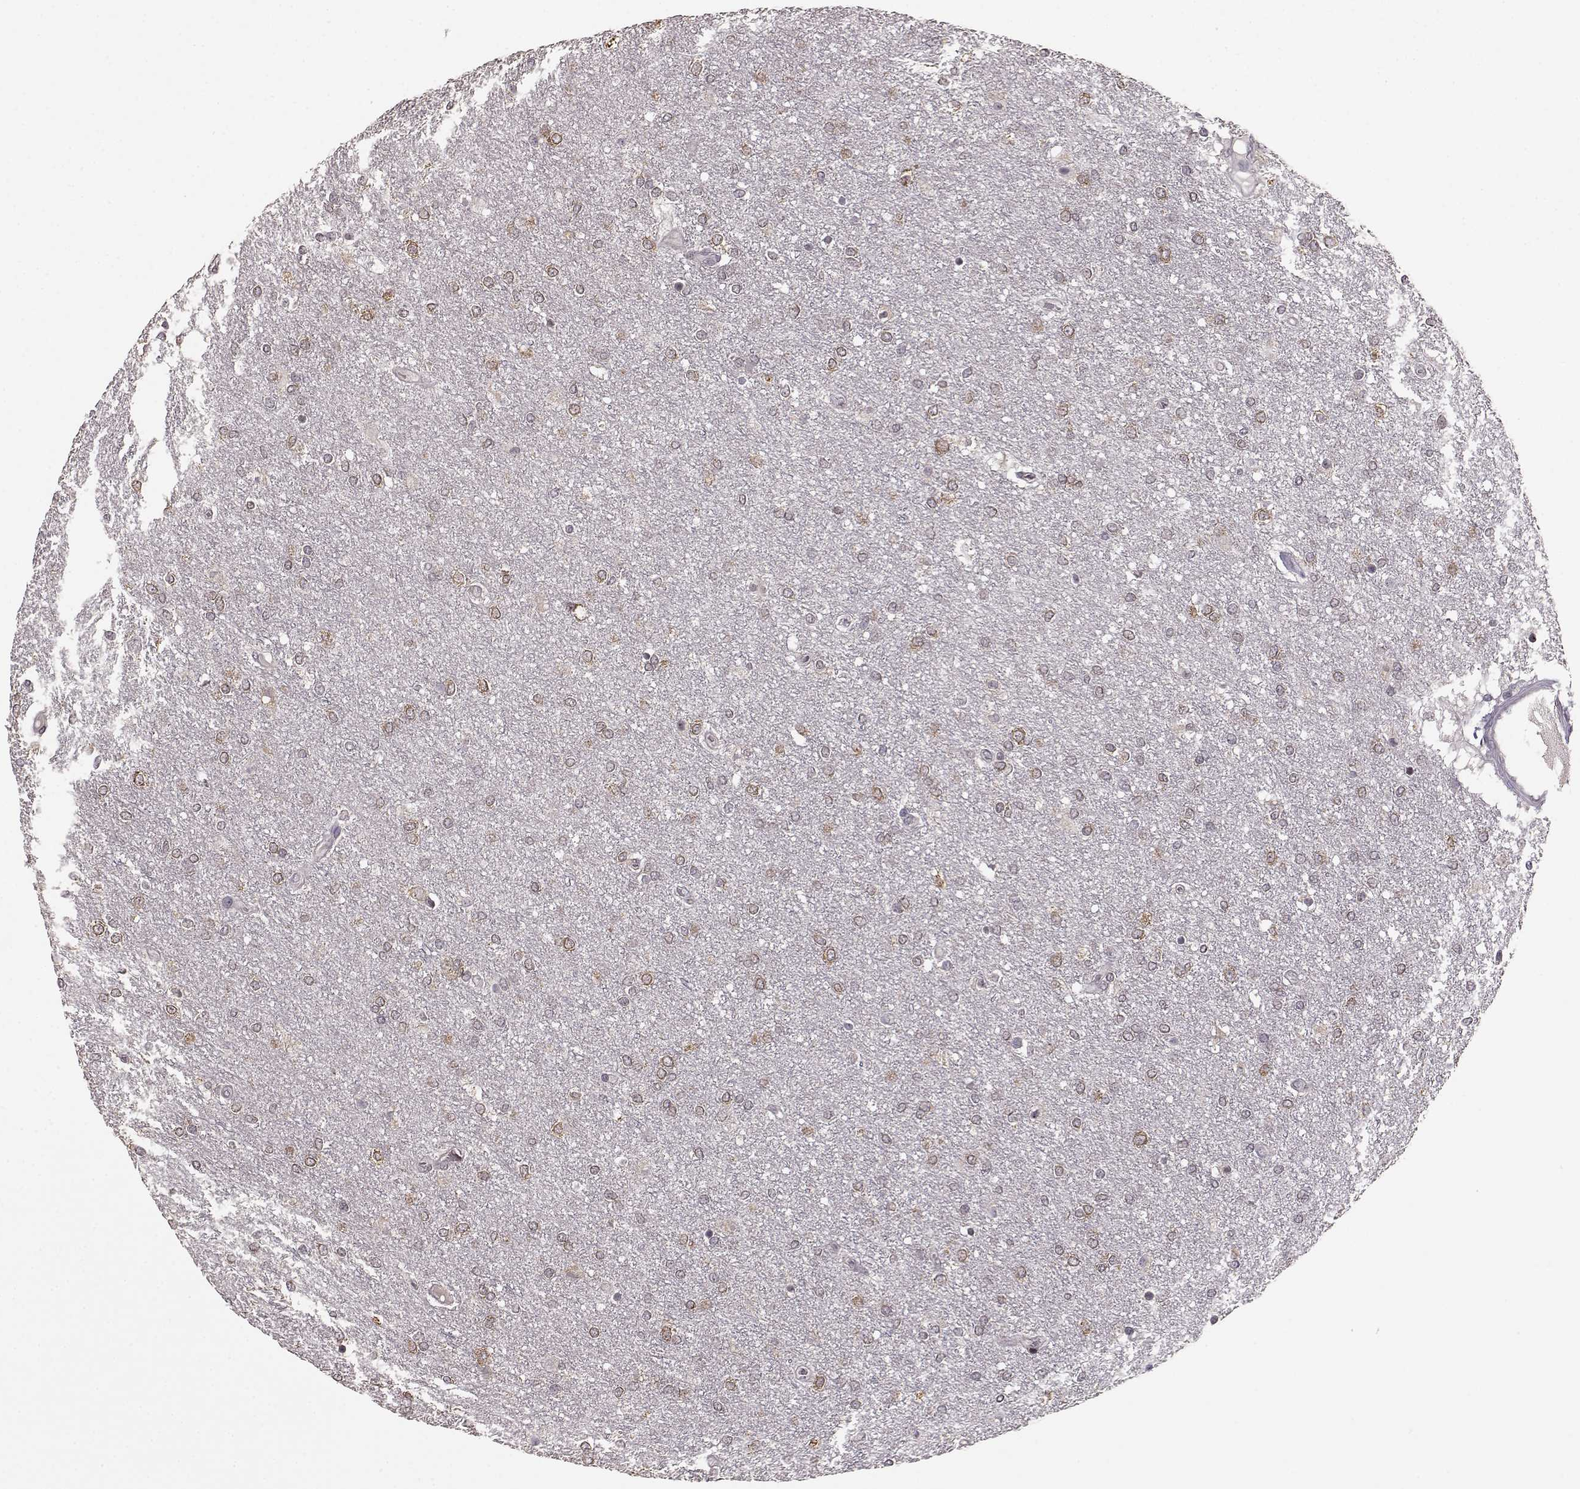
{"staining": {"intensity": "weak", "quantity": ">75%", "location": "cytoplasmic/membranous"}, "tissue": "glioma", "cell_type": "Tumor cells", "image_type": "cancer", "snomed": [{"axis": "morphology", "description": "Glioma, malignant, High grade"}, {"axis": "topography", "description": "Brain"}], "caption": "A high-resolution photomicrograph shows IHC staining of glioma, which exhibits weak cytoplasmic/membranous staining in approximately >75% of tumor cells. The protein of interest is stained brown, and the nuclei are stained in blue (DAB IHC with brightfield microscopy, high magnification).", "gene": "ELOVL5", "patient": {"sex": "female", "age": 61}}